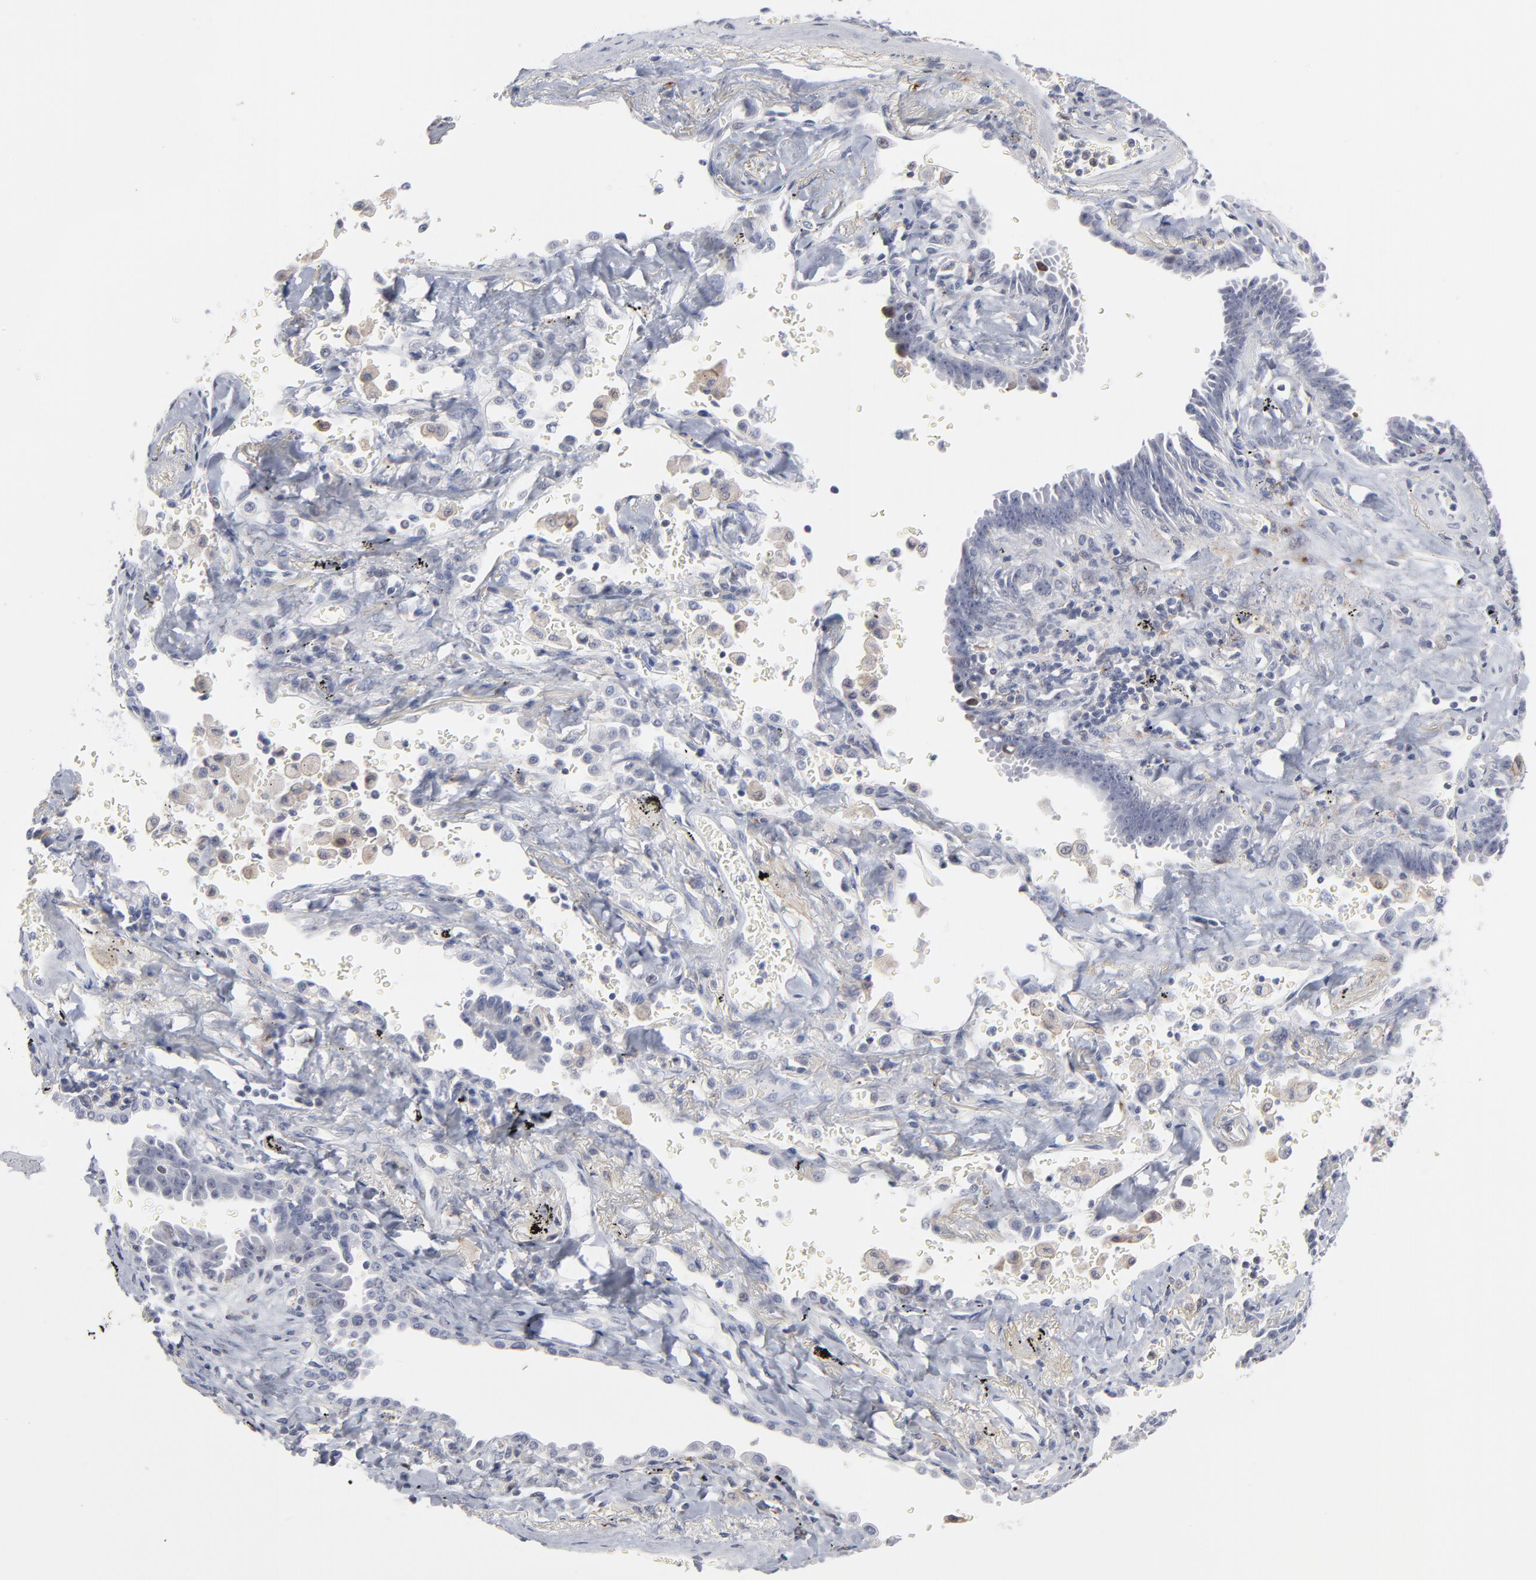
{"staining": {"intensity": "negative", "quantity": "none", "location": "none"}, "tissue": "lung cancer", "cell_type": "Tumor cells", "image_type": "cancer", "snomed": [{"axis": "morphology", "description": "Adenocarcinoma, NOS"}, {"axis": "topography", "description": "Lung"}], "caption": "The micrograph exhibits no staining of tumor cells in lung cancer (adenocarcinoma). (Immunohistochemistry (ihc), brightfield microscopy, high magnification).", "gene": "AURKA", "patient": {"sex": "female", "age": 64}}